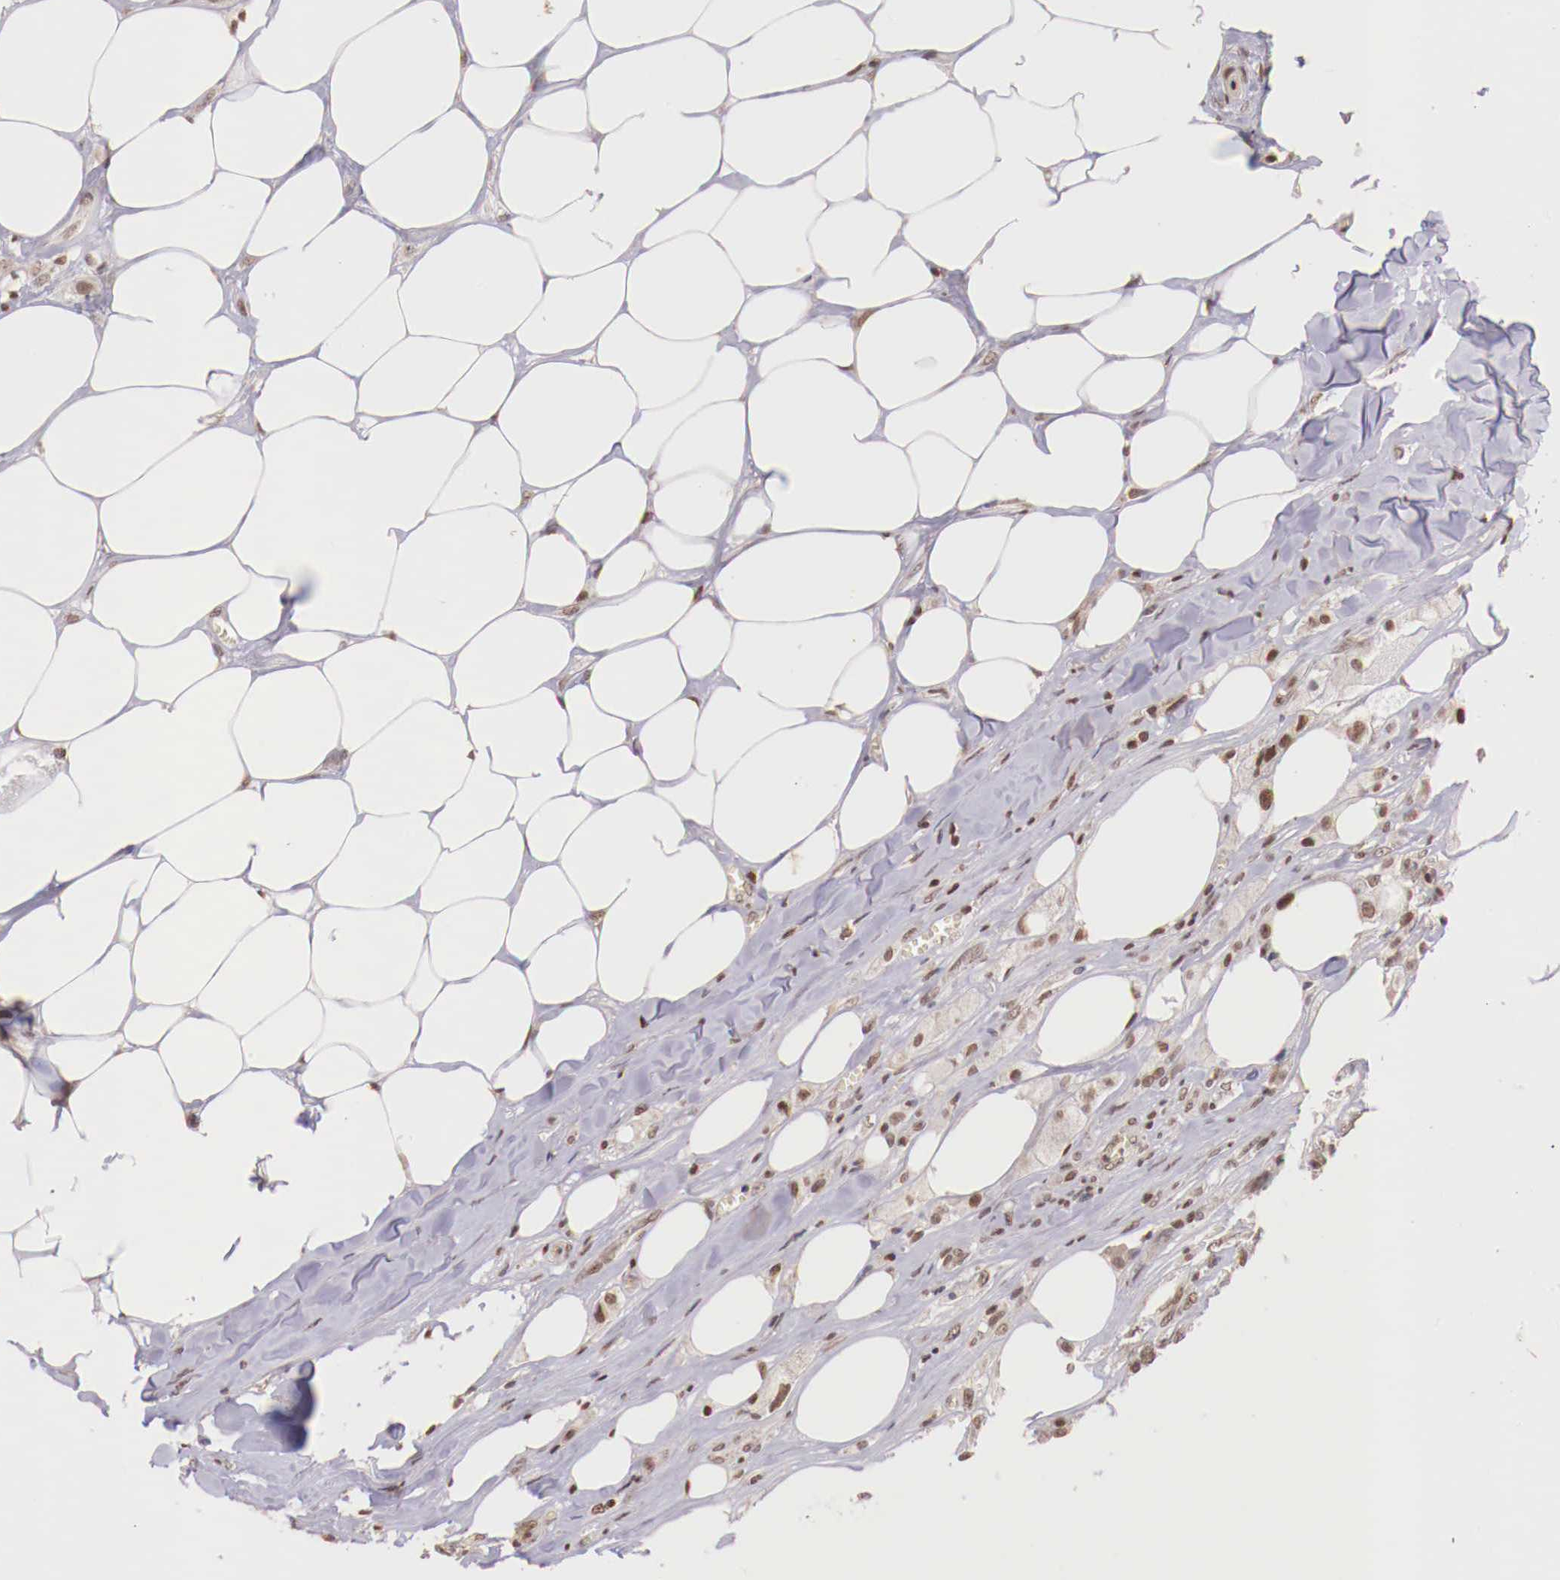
{"staining": {"intensity": "weak", "quantity": "25%-75%", "location": "nuclear"}, "tissue": "breast cancer", "cell_type": "Tumor cells", "image_type": "cancer", "snomed": [{"axis": "morphology", "description": "Neoplasm, malignant, NOS"}, {"axis": "topography", "description": "Breast"}], "caption": "IHC histopathology image of human breast cancer stained for a protein (brown), which displays low levels of weak nuclear staining in approximately 25%-75% of tumor cells.", "gene": "SP1", "patient": {"sex": "female", "age": 50}}